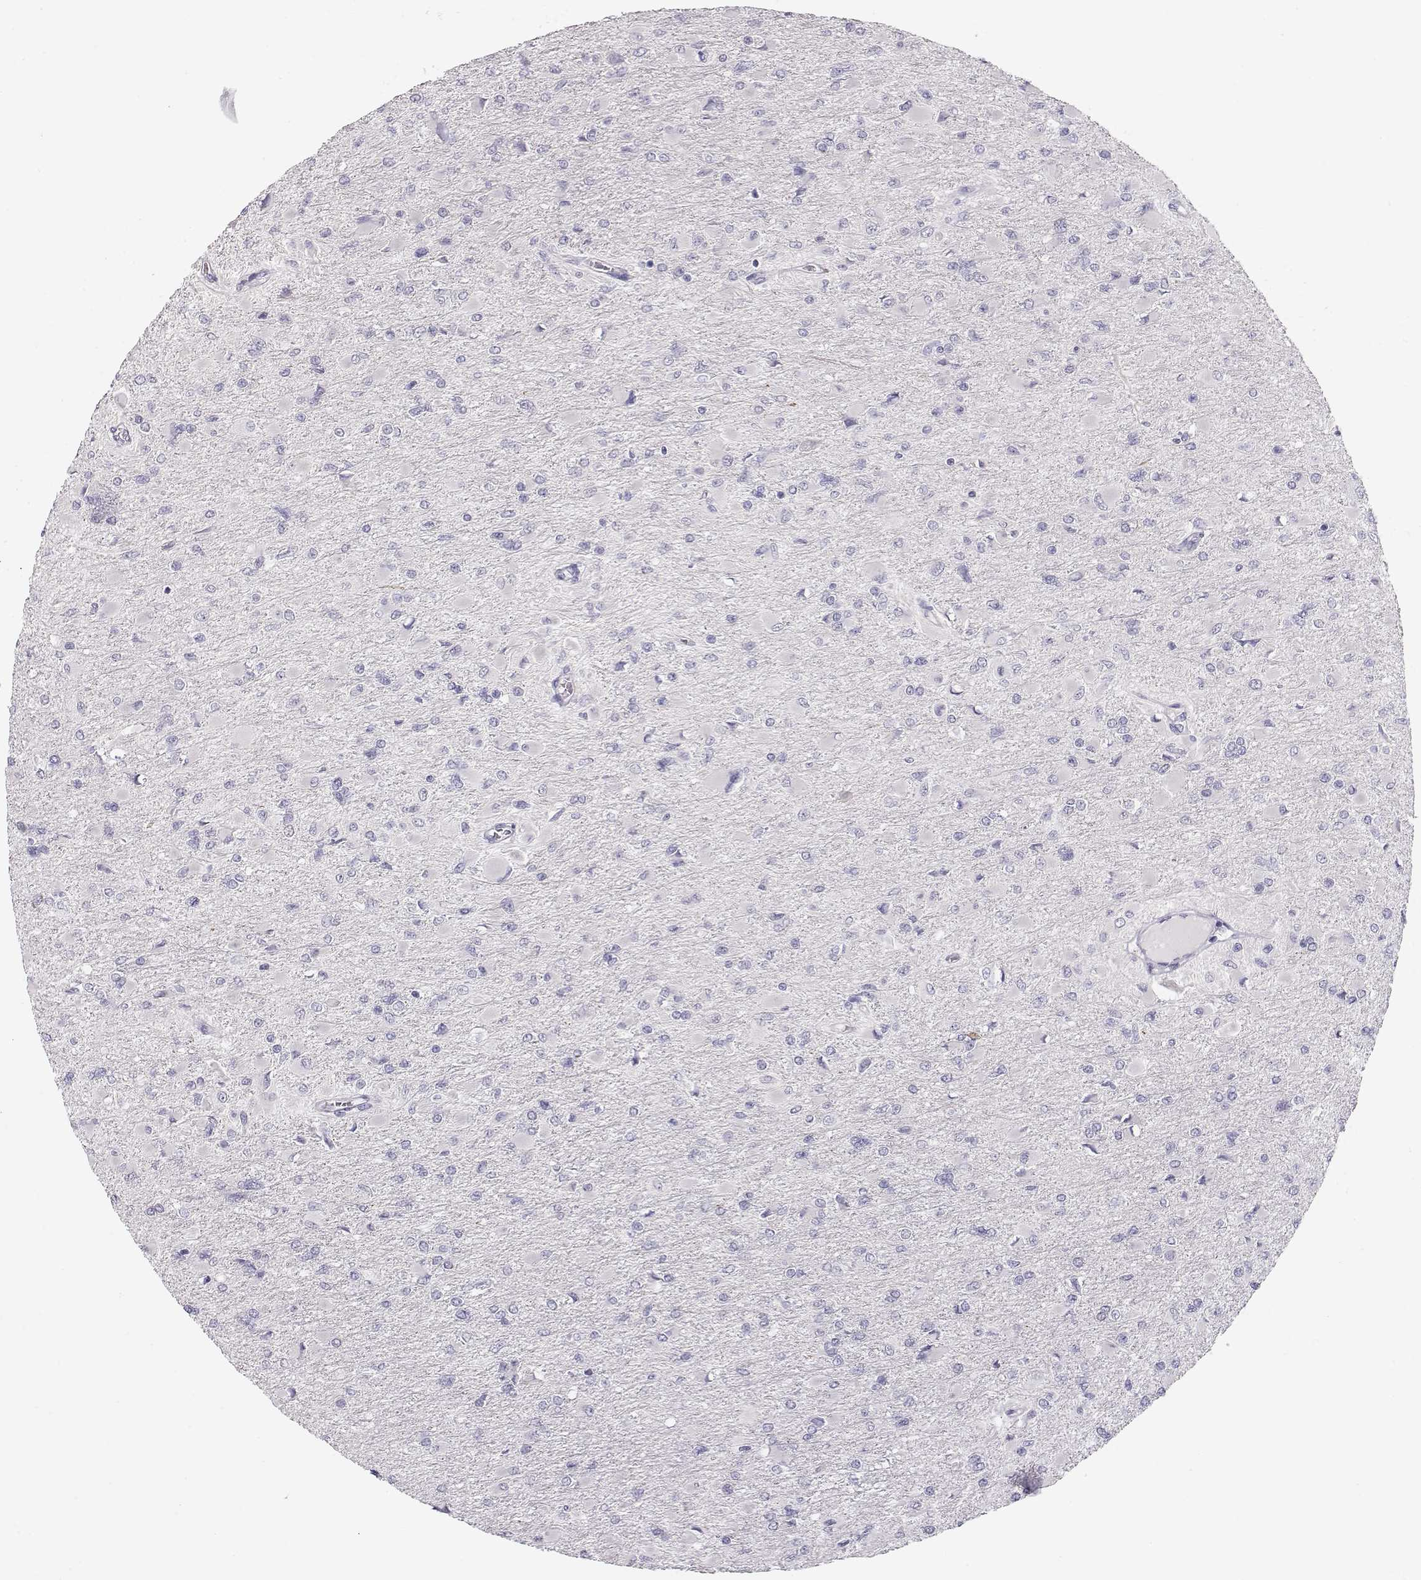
{"staining": {"intensity": "negative", "quantity": "none", "location": "none"}, "tissue": "glioma", "cell_type": "Tumor cells", "image_type": "cancer", "snomed": [{"axis": "morphology", "description": "Glioma, malignant, High grade"}, {"axis": "topography", "description": "Cerebral cortex"}], "caption": "Tumor cells are negative for brown protein staining in glioma.", "gene": "TTC26", "patient": {"sex": "female", "age": 36}}